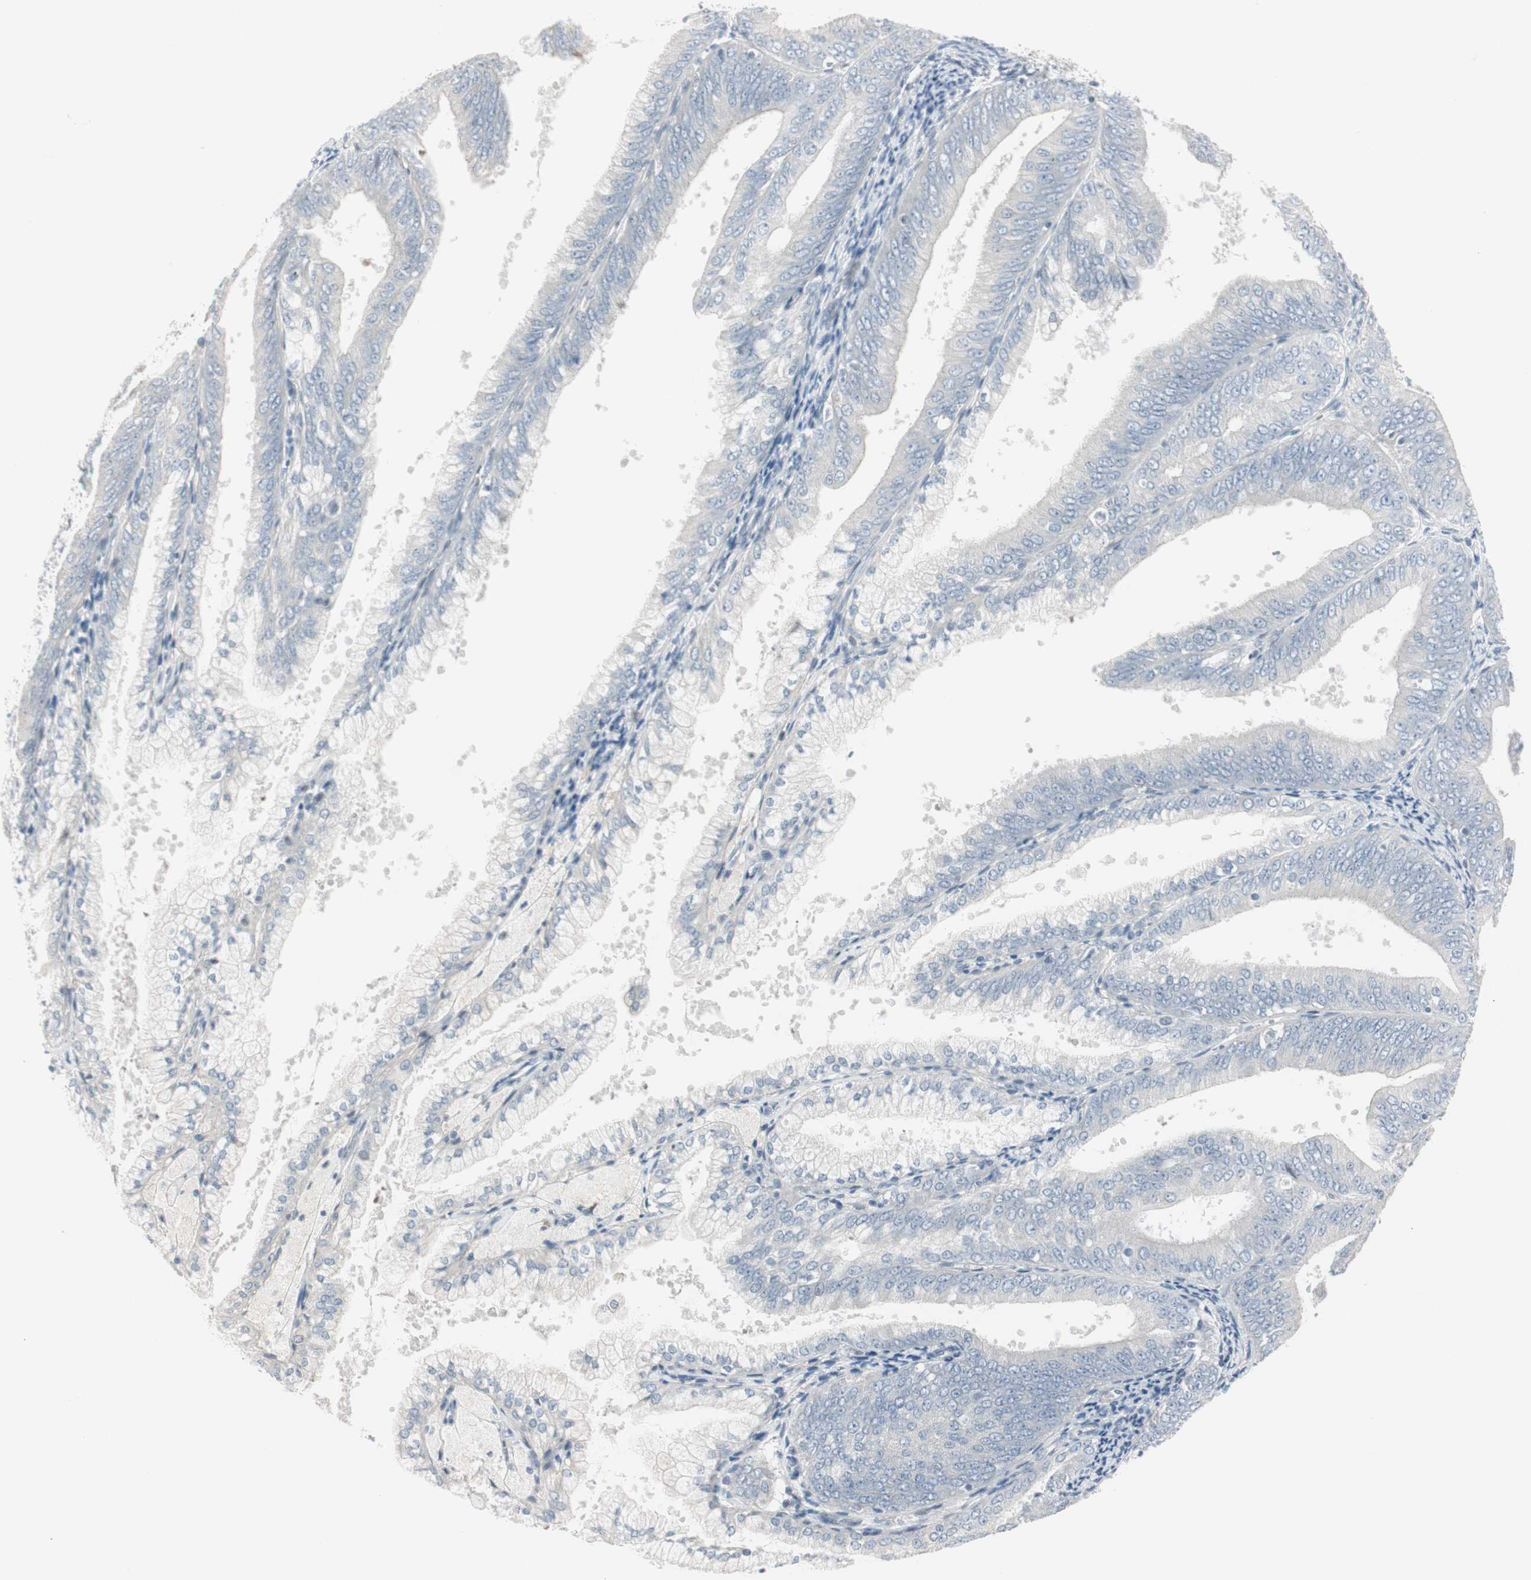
{"staining": {"intensity": "negative", "quantity": "none", "location": "none"}, "tissue": "endometrial cancer", "cell_type": "Tumor cells", "image_type": "cancer", "snomed": [{"axis": "morphology", "description": "Adenocarcinoma, NOS"}, {"axis": "topography", "description": "Endometrium"}], "caption": "Immunohistochemistry histopathology image of human endometrial cancer stained for a protein (brown), which shows no expression in tumor cells.", "gene": "DMPK", "patient": {"sex": "female", "age": 63}}